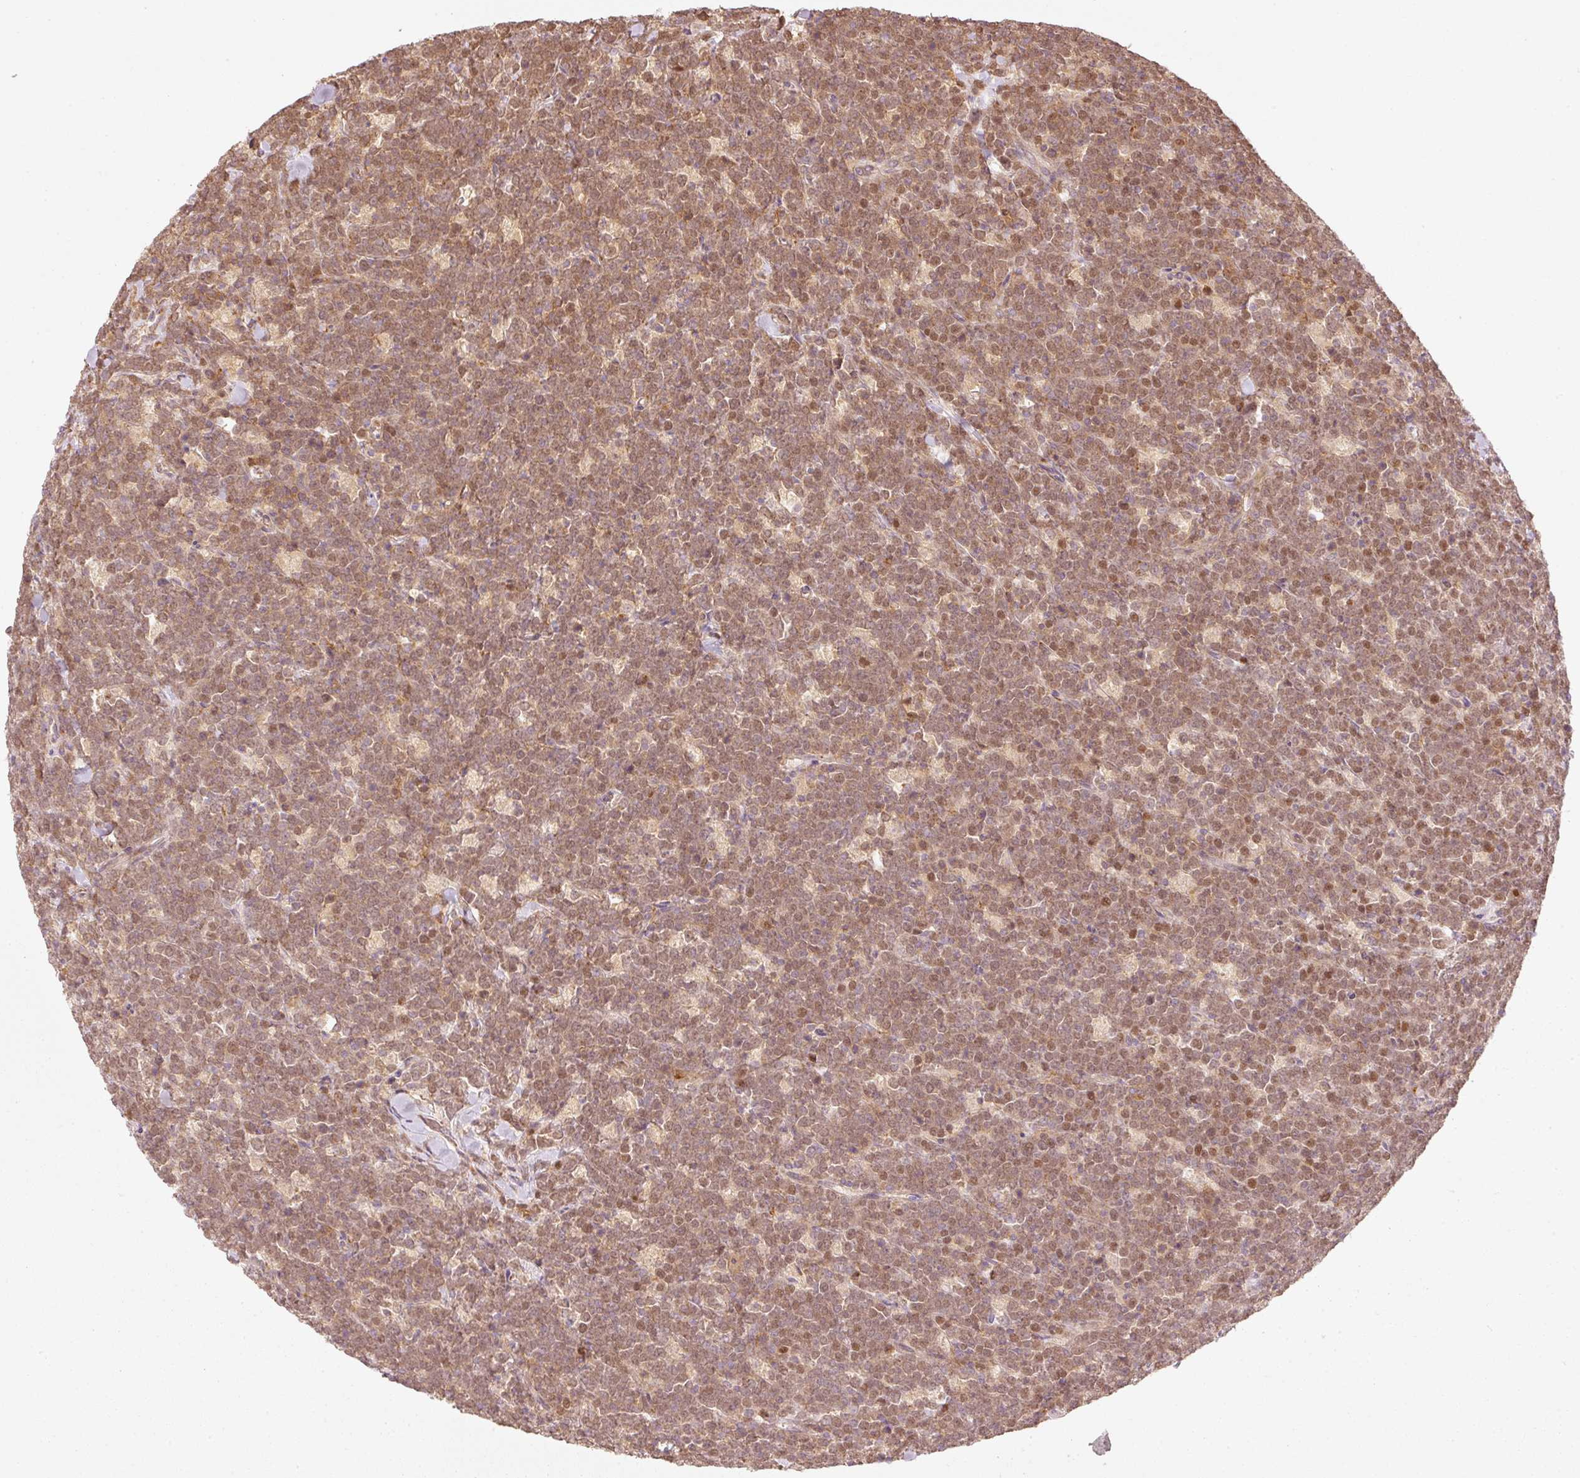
{"staining": {"intensity": "moderate", "quantity": ">75%", "location": "nuclear"}, "tissue": "lymphoma", "cell_type": "Tumor cells", "image_type": "cancer", "snomed": [{"axis": "morphology", "description": "Malignant lymphoma, non-Hodgkin's type, High grade"}, {"axis": "topography", "description": "Small intestine"}], "caption": "Lymphoma stained with DAB (3,3'-diaminobenzidine) IHC demonstrates medium levels of moderate nuclear staining in approximately >75% of tumor cells.", "gene": "TREX2", "patient": {"sex": "male", "age": 8}}